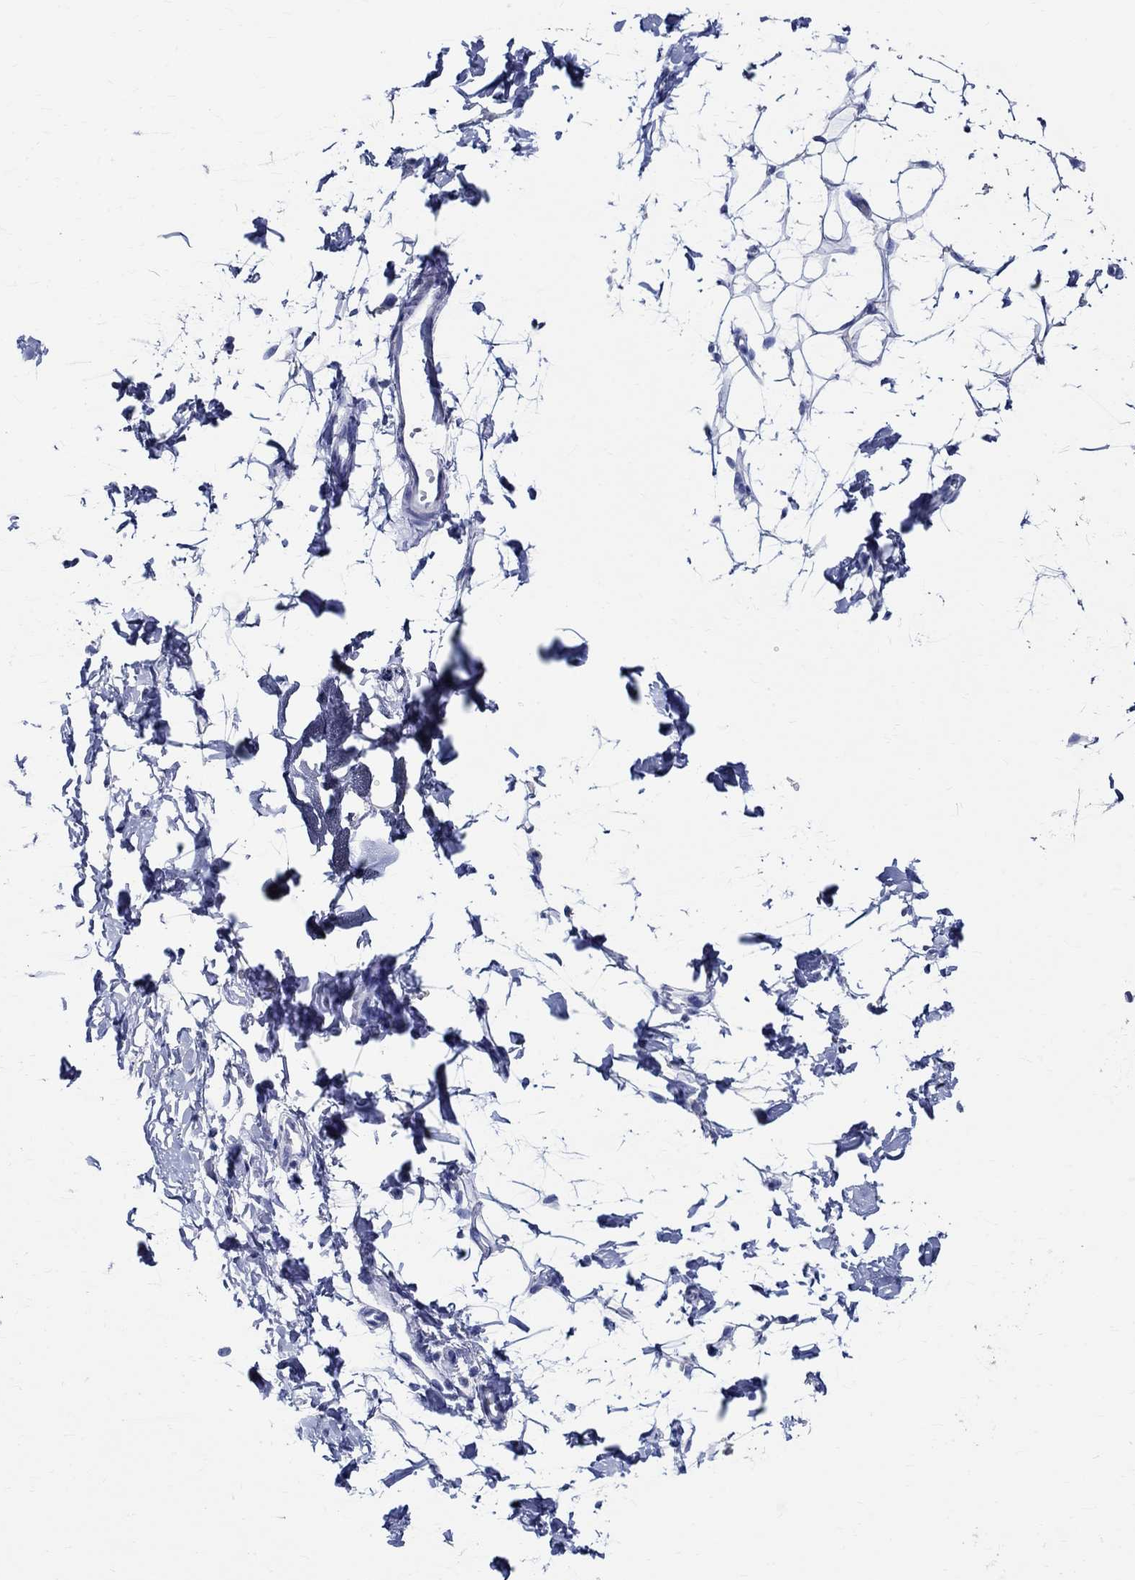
{"staining": {"intensity": "negative", "quantity": "none", "location": "none"}, "tissue": "breast", "cell_type": "Adipocytes", "image_type": "normal", "snomed": [{"axis": "morphology", "description": "Normal tissue, NOS"}, {"axis": "topography", "description": "Breast"}], "caption": "The photomicrograph exhibits no staining of adipocytes in benign breast.", "gene": "TSPAN16", "patient": {"sex": "female", "age": 37}}